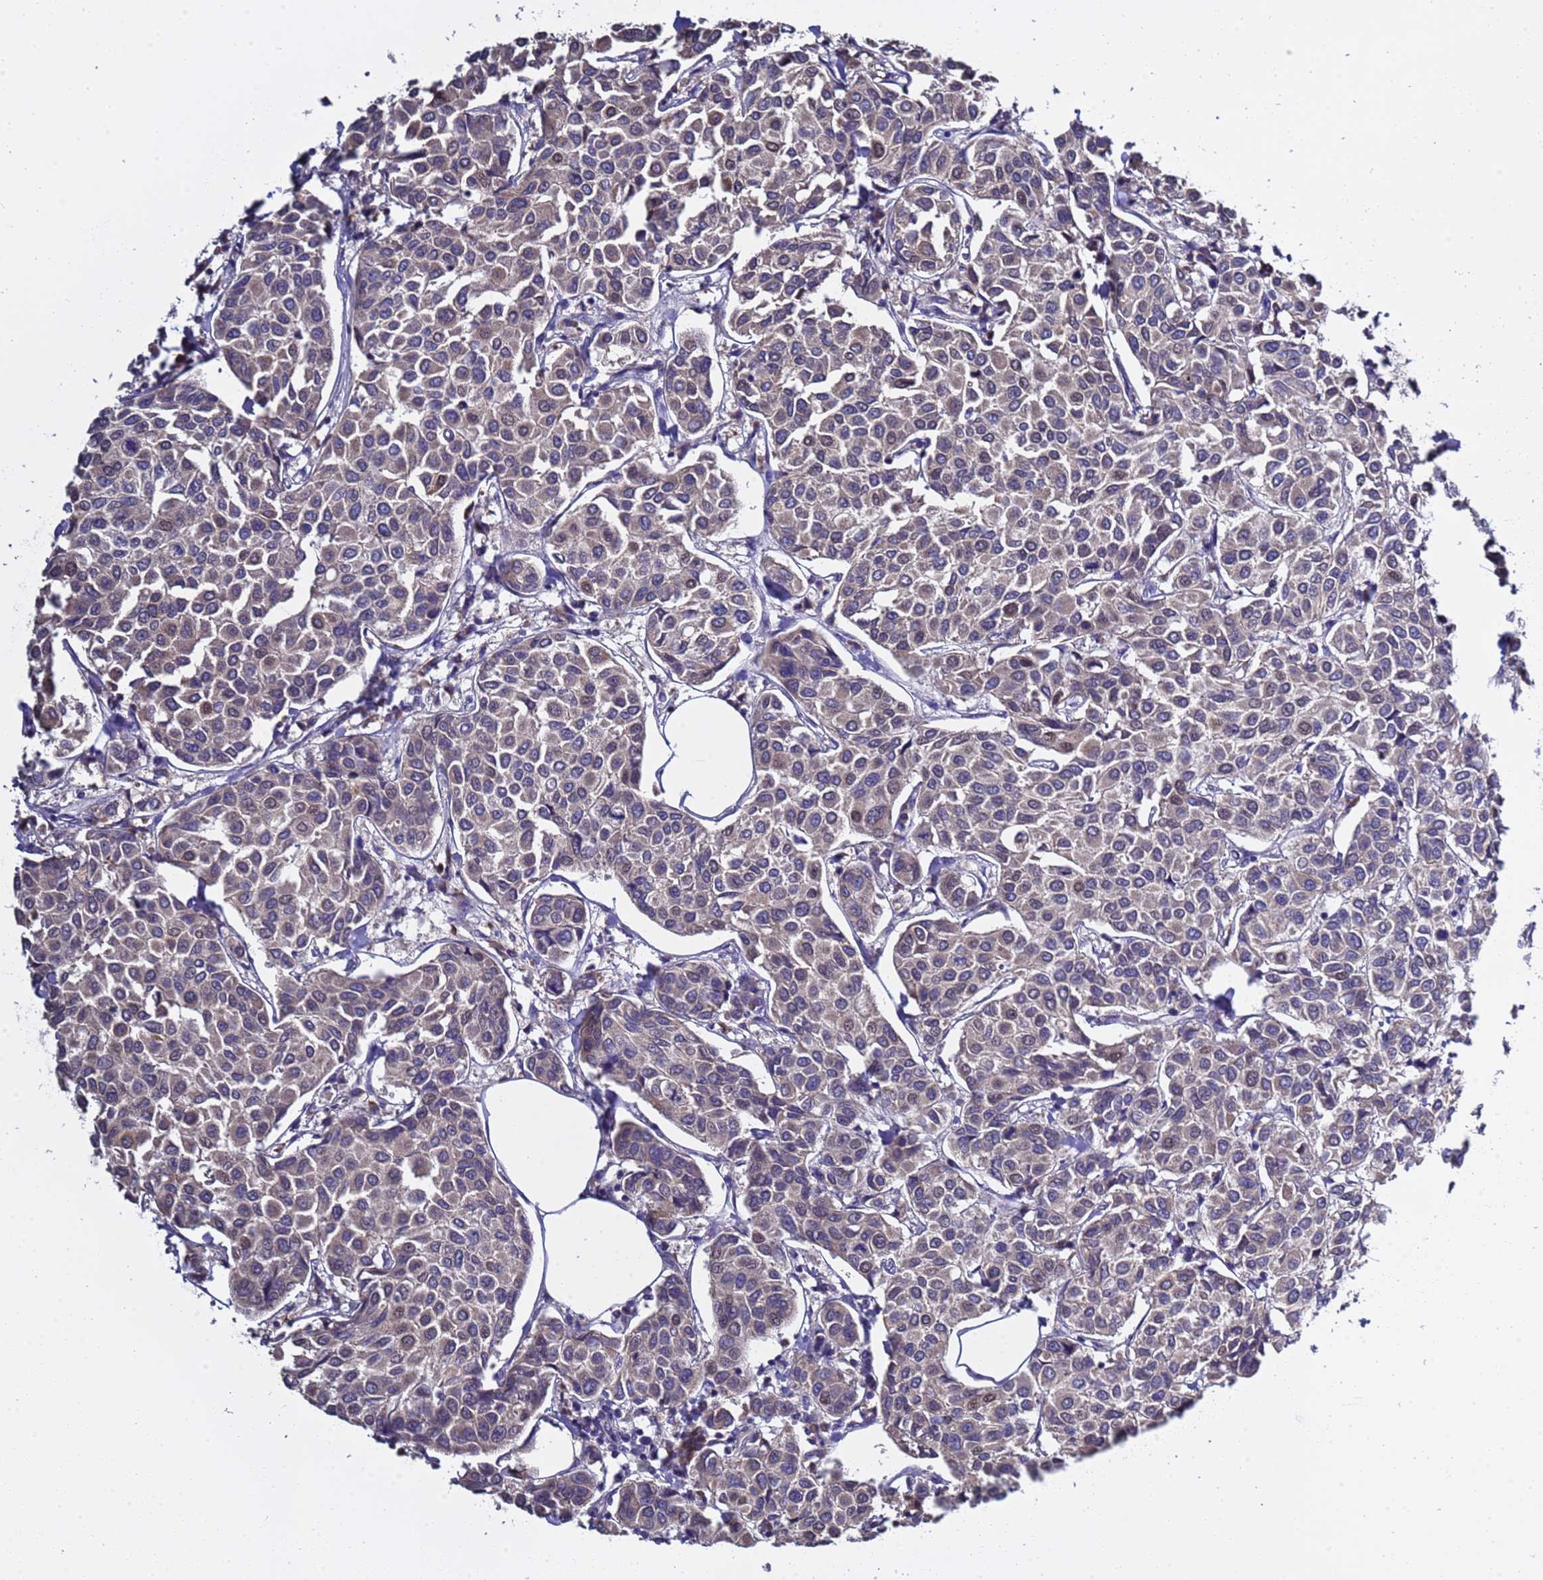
{"staining": {"intensity": "weak", "quantity": "<25%", "location": "cytoplasmic/membranous"}, "tissue": "breast cancer", "cell_type": "Tumor cells", "image_type": "cancer", "snomed": [{"axis": "morphology", "description": "Duct carcinoma"}, {"axis": "topography", "description": "Breast"}], "caption": "An immunohistochemistry (IHC) histopathology image of breast intraductal carcinoma is shown. There is no staining in tumor cells of breast intraductal carcinoma.", "gene": "ELMOD2", "patient": {"sex": "female", "age": 55}}